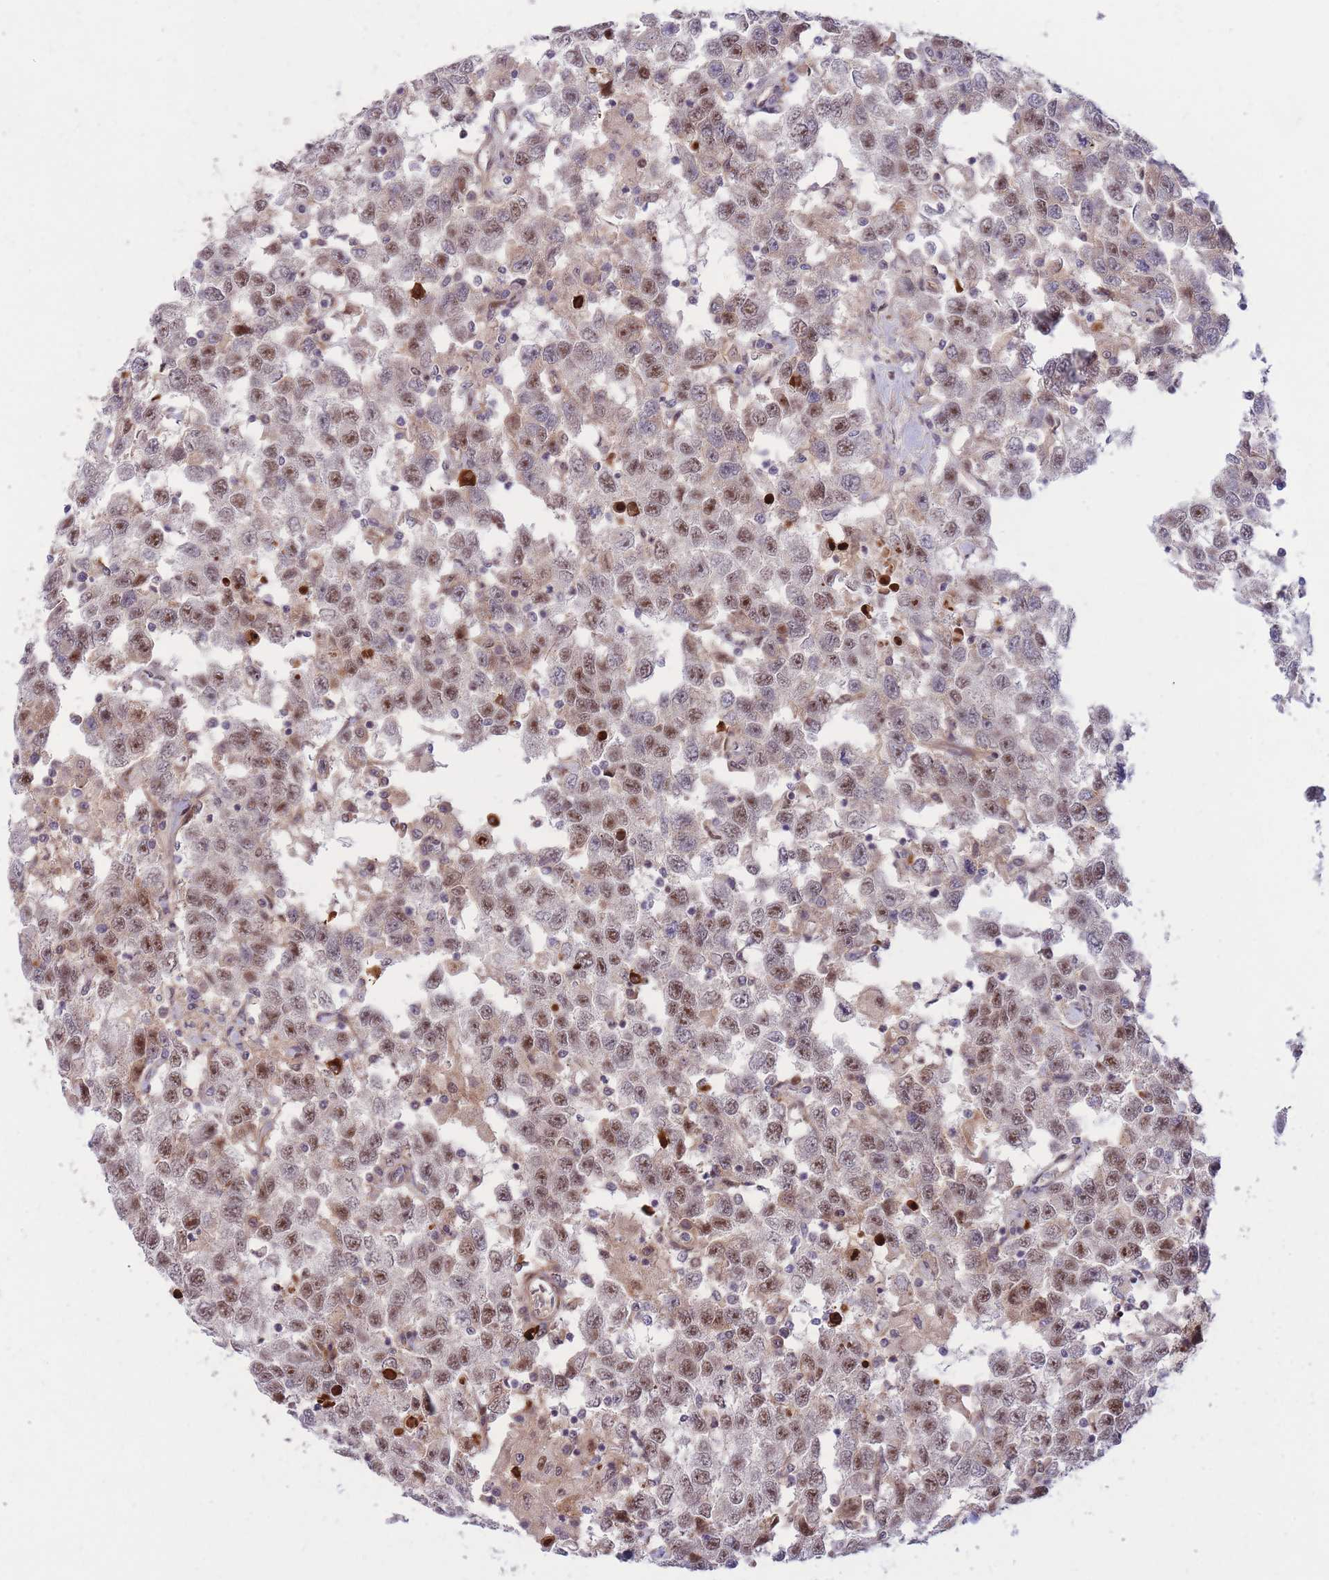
{"staining": {"intensity": "moderate", "quantity": ">75%", "location": "nuclear"}, "tissue": "testis cancer", "cell_type": "Tumor cells", "image_type": "cancer", "snomed": [{"axis": "morphology", "description": "Seminoma, NOS"}, {"axis": "topography", "description": "Testis"}], "caption": "This image exhibits testis seminoma stained with immunohistochemistry (IHC) to label a protein in brown. The nuclear of tumor cells show moderate positivity for the protein. Nuclei are counter-stained blue.", "gene": "ERICH6B", "patient": {"sex": "male", "age": 41}}